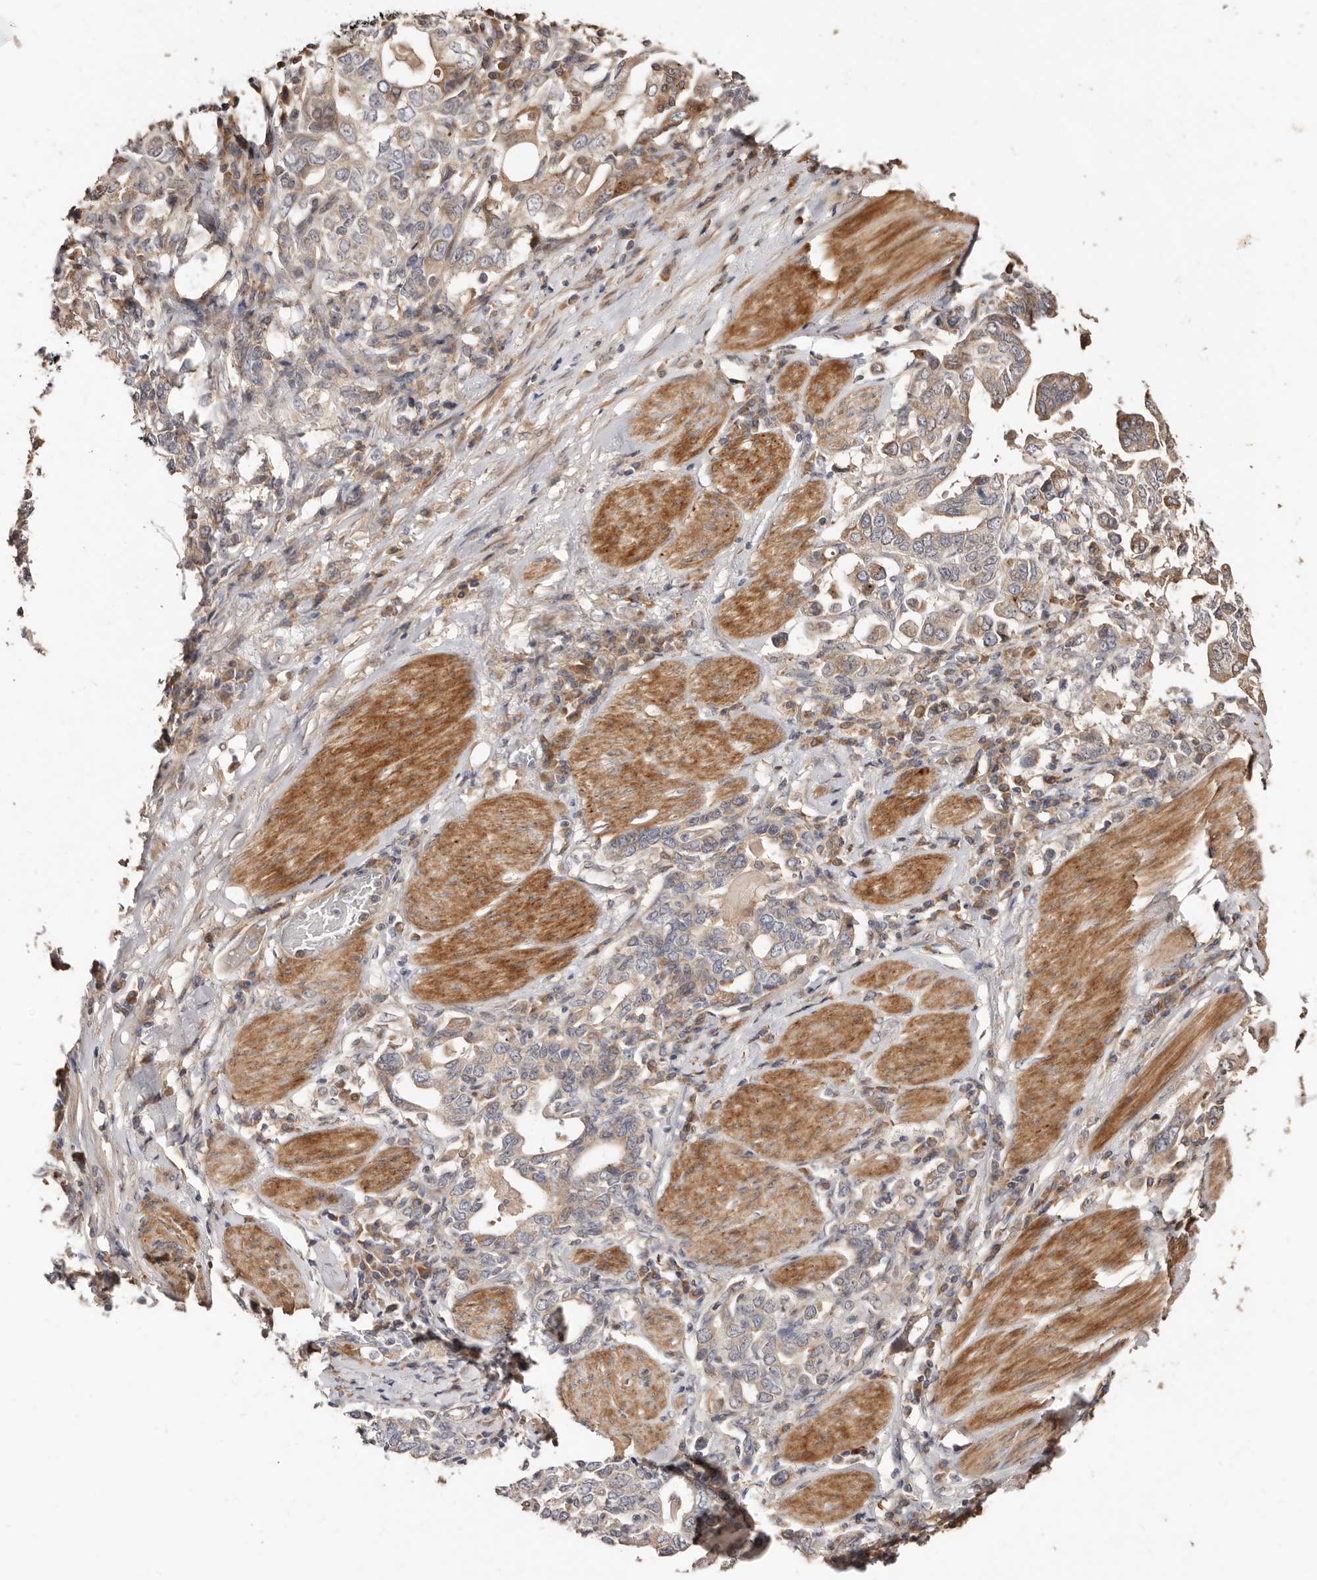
{"staining": {"intensity": "weak", "quantity": "25%-75%", "location": "cytoplasmic/membranous"}, "tissue": "stomach cancer", "cell_type": "Tumor cells", "image_type": "cancer", "snomed": [{"axis": "morphology", "description": "Adenocarcinoma, NOS"}, {"axis": "topography", "description": "Stomach, upper"}], "caption": "Brown immunohistochemical staining in stomach cancer (adenocarcinoma) exhibits weak cytoplasmic/membranous expression in about 25%-75% of tumor cells. (DAB = brown stain, brightfield microscopy at high magnification).", "gene": "APOL6", "patient": {"sex": "male", "age": 62}}